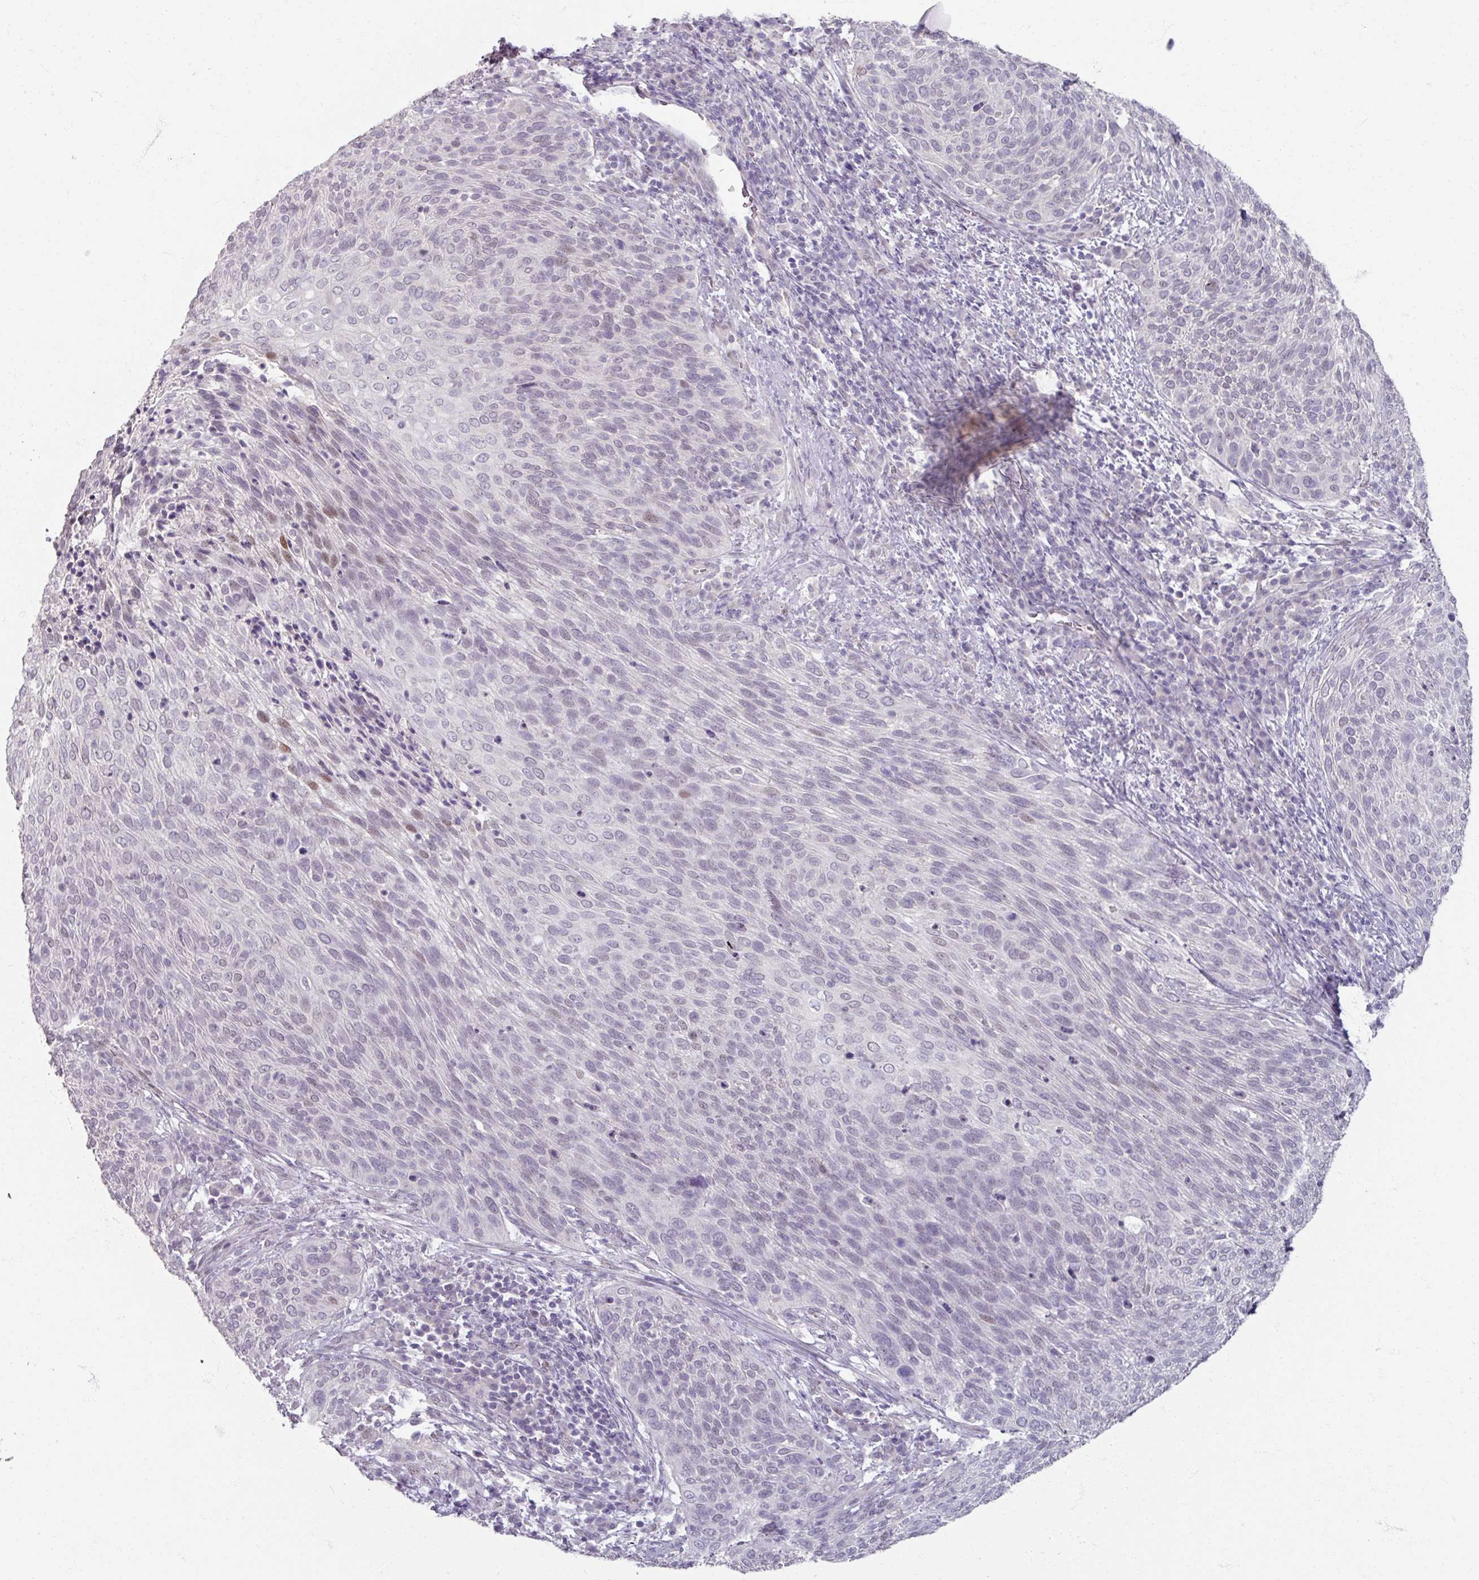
{"staining": {"intensity": "moderate", "quantity": "<25%", "location": "nuclear"}, "tissue": "cervical cancer", "cell_type": "Tumor cells", "image_type": "cancer", "snomed": [{"axis": "morphology", "description": "Squamous cell carcinoma, NOS"}, {"axis": "topography", "description": "Cervix"}], "caption": "Protein analysis of cervical cancer tissue shows moderate nuclear staining in about <25% of tumor cells.", "gene": "SOX11", "patient": {"sex": "female", "age": 31}}